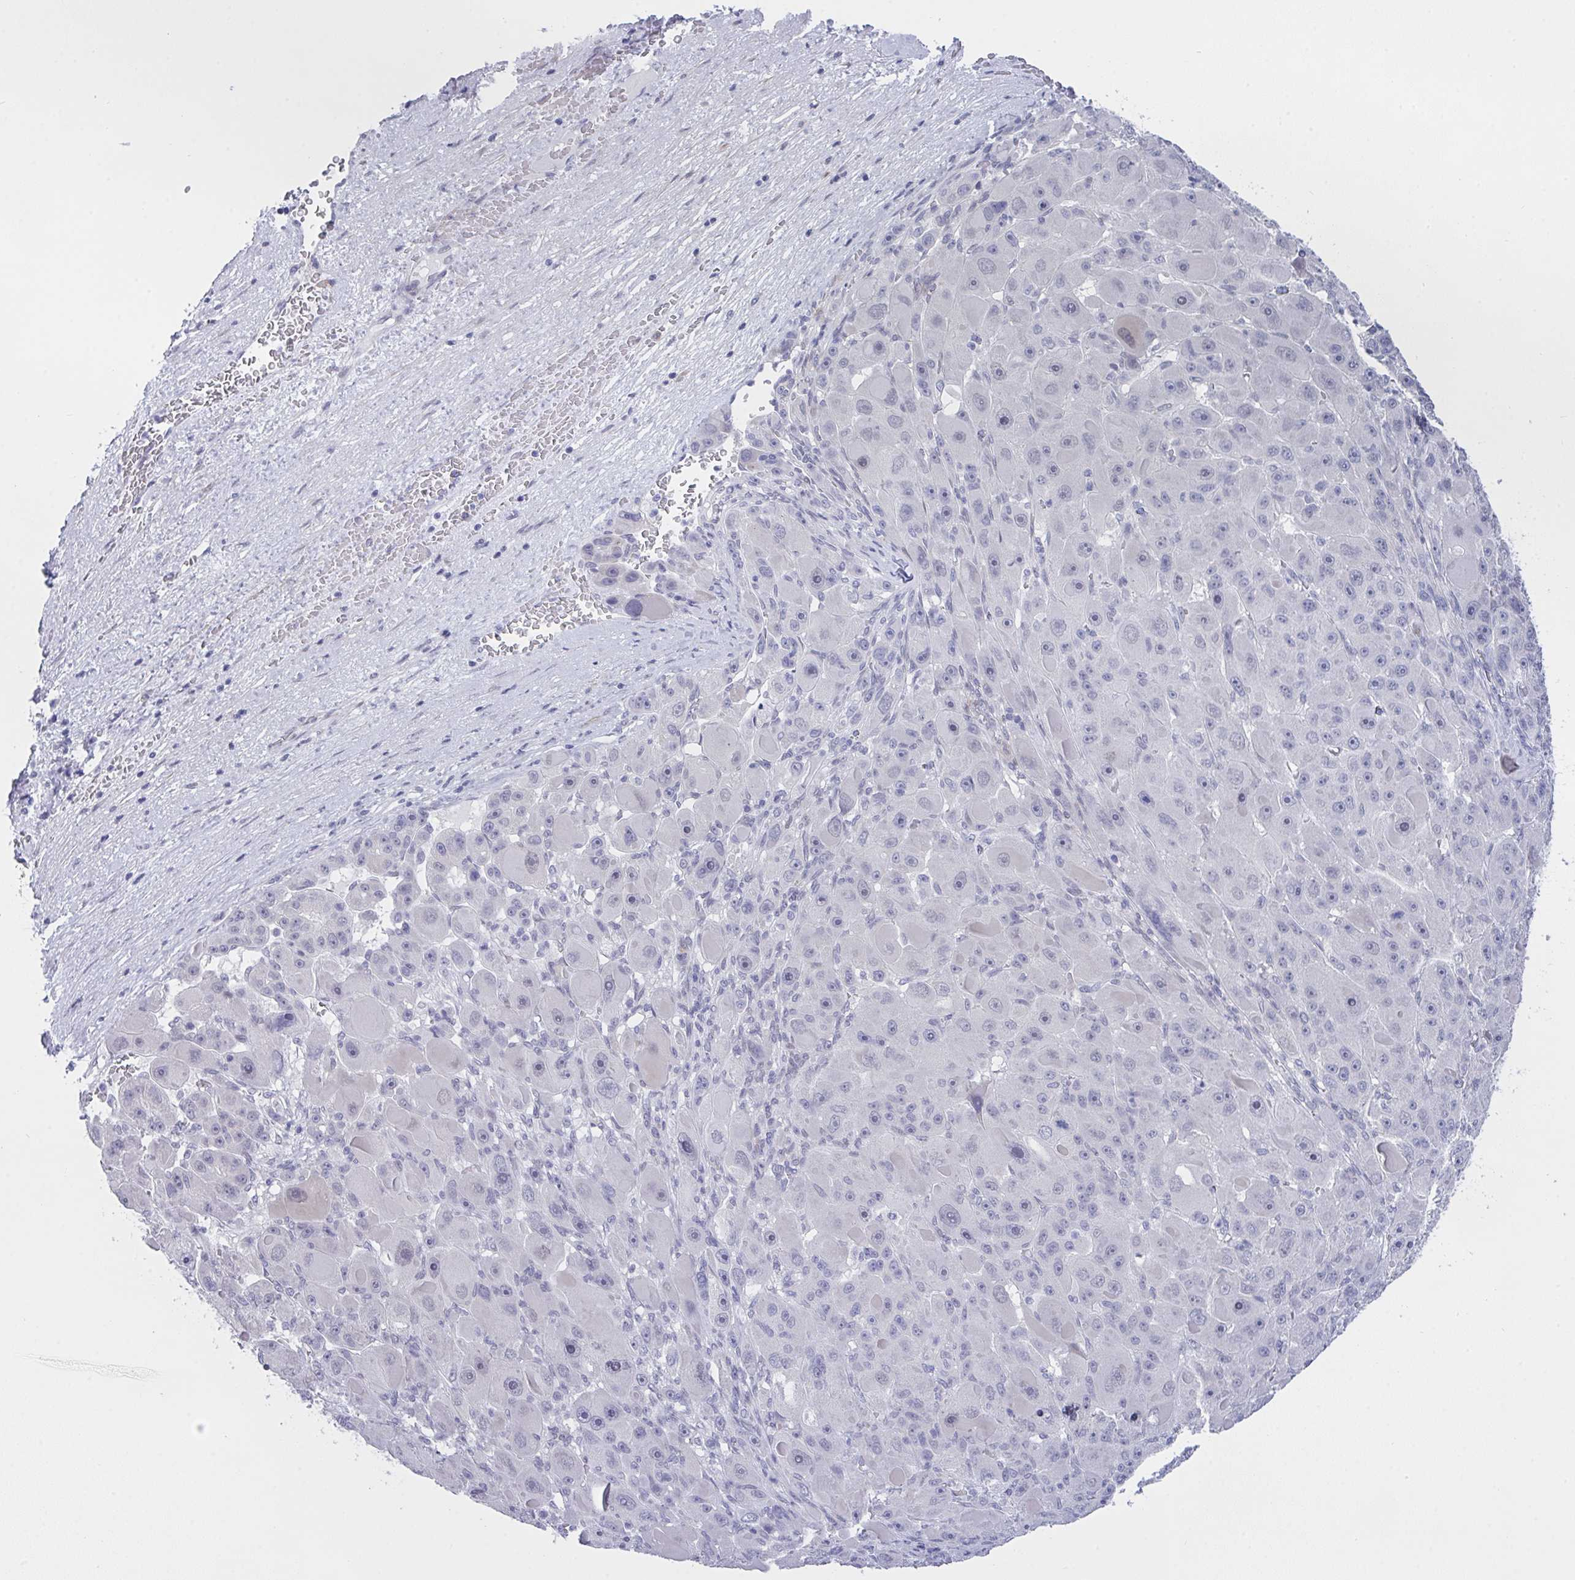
{"staining": {"intensity": "negative", "quantity": "none", "location": "none"}, "tissue": "liver cancer", "cell_type": "Tumor cells", "image_type": "cancer", "snomed": [{"axis": "morphology", "description": "Carcinoma, Hepatocellular, NOS"}, {"axis": "topography", "description": "Liver"}], "caption": "The micrograph shows no significant positivity in tumor cells of liver hepatocellular carcinoma.", "gene": "FBXL22", "patient": {"sex": "male", "age": 76}}